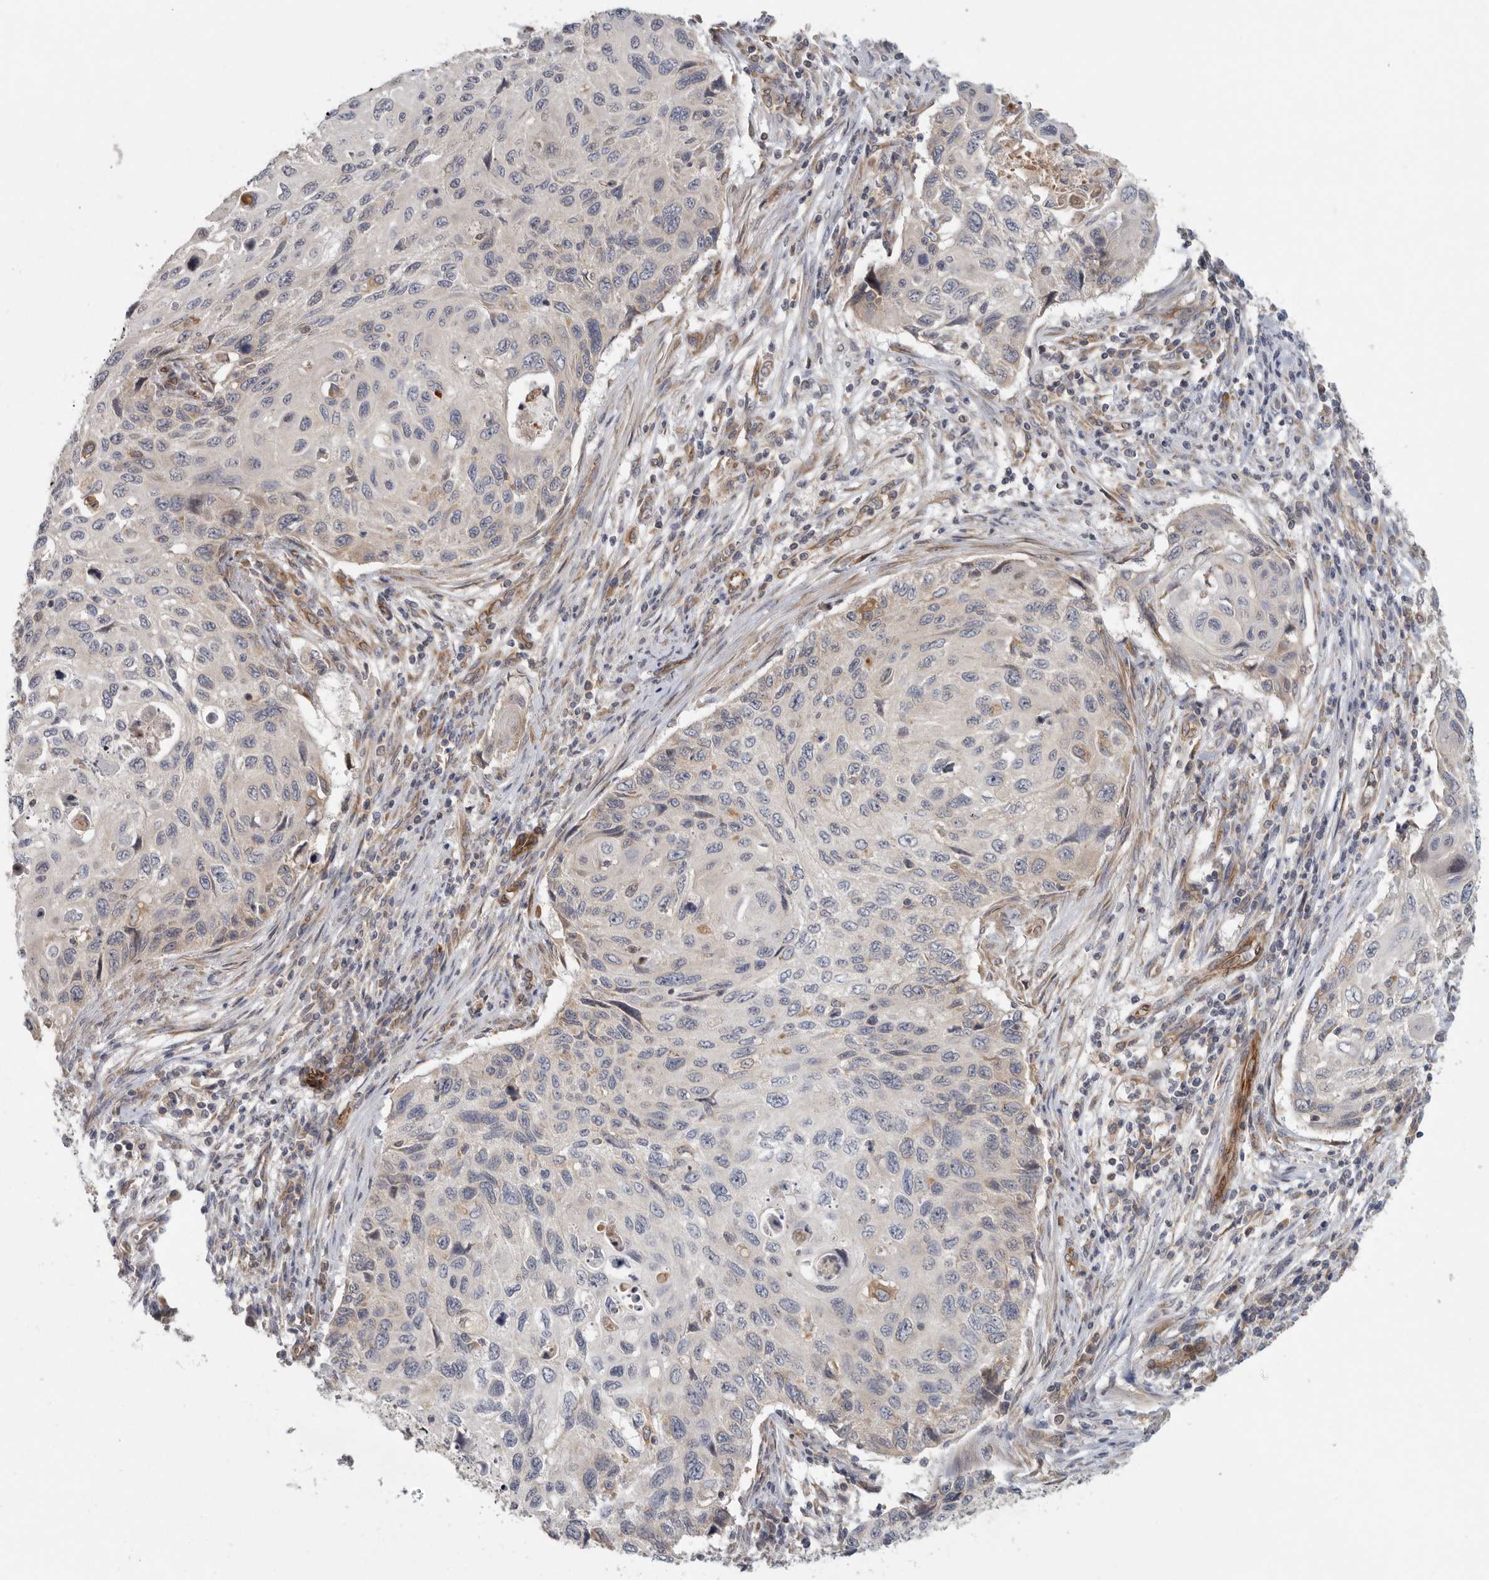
{"staining": {"intensity": "negative", "quantity": "none", "location": "none"}, "tissue": "cervical cancer", "cell_type": "Tumor cells", "image_type": "cancer", "snomed": [{"axis": "morphology", "description": "Squamous cell carcinoma, NOS"}, {"axis": "topography", "description": "Cervix"}], "caption": "Immunohistochemistry image of human cervical cancer (squamous cell carcinoma) stained for a protein (brown), which reveals no expression in tumor cells.", "gene": "BCAP29", "patient": {"sex": "female", "age": 70}}